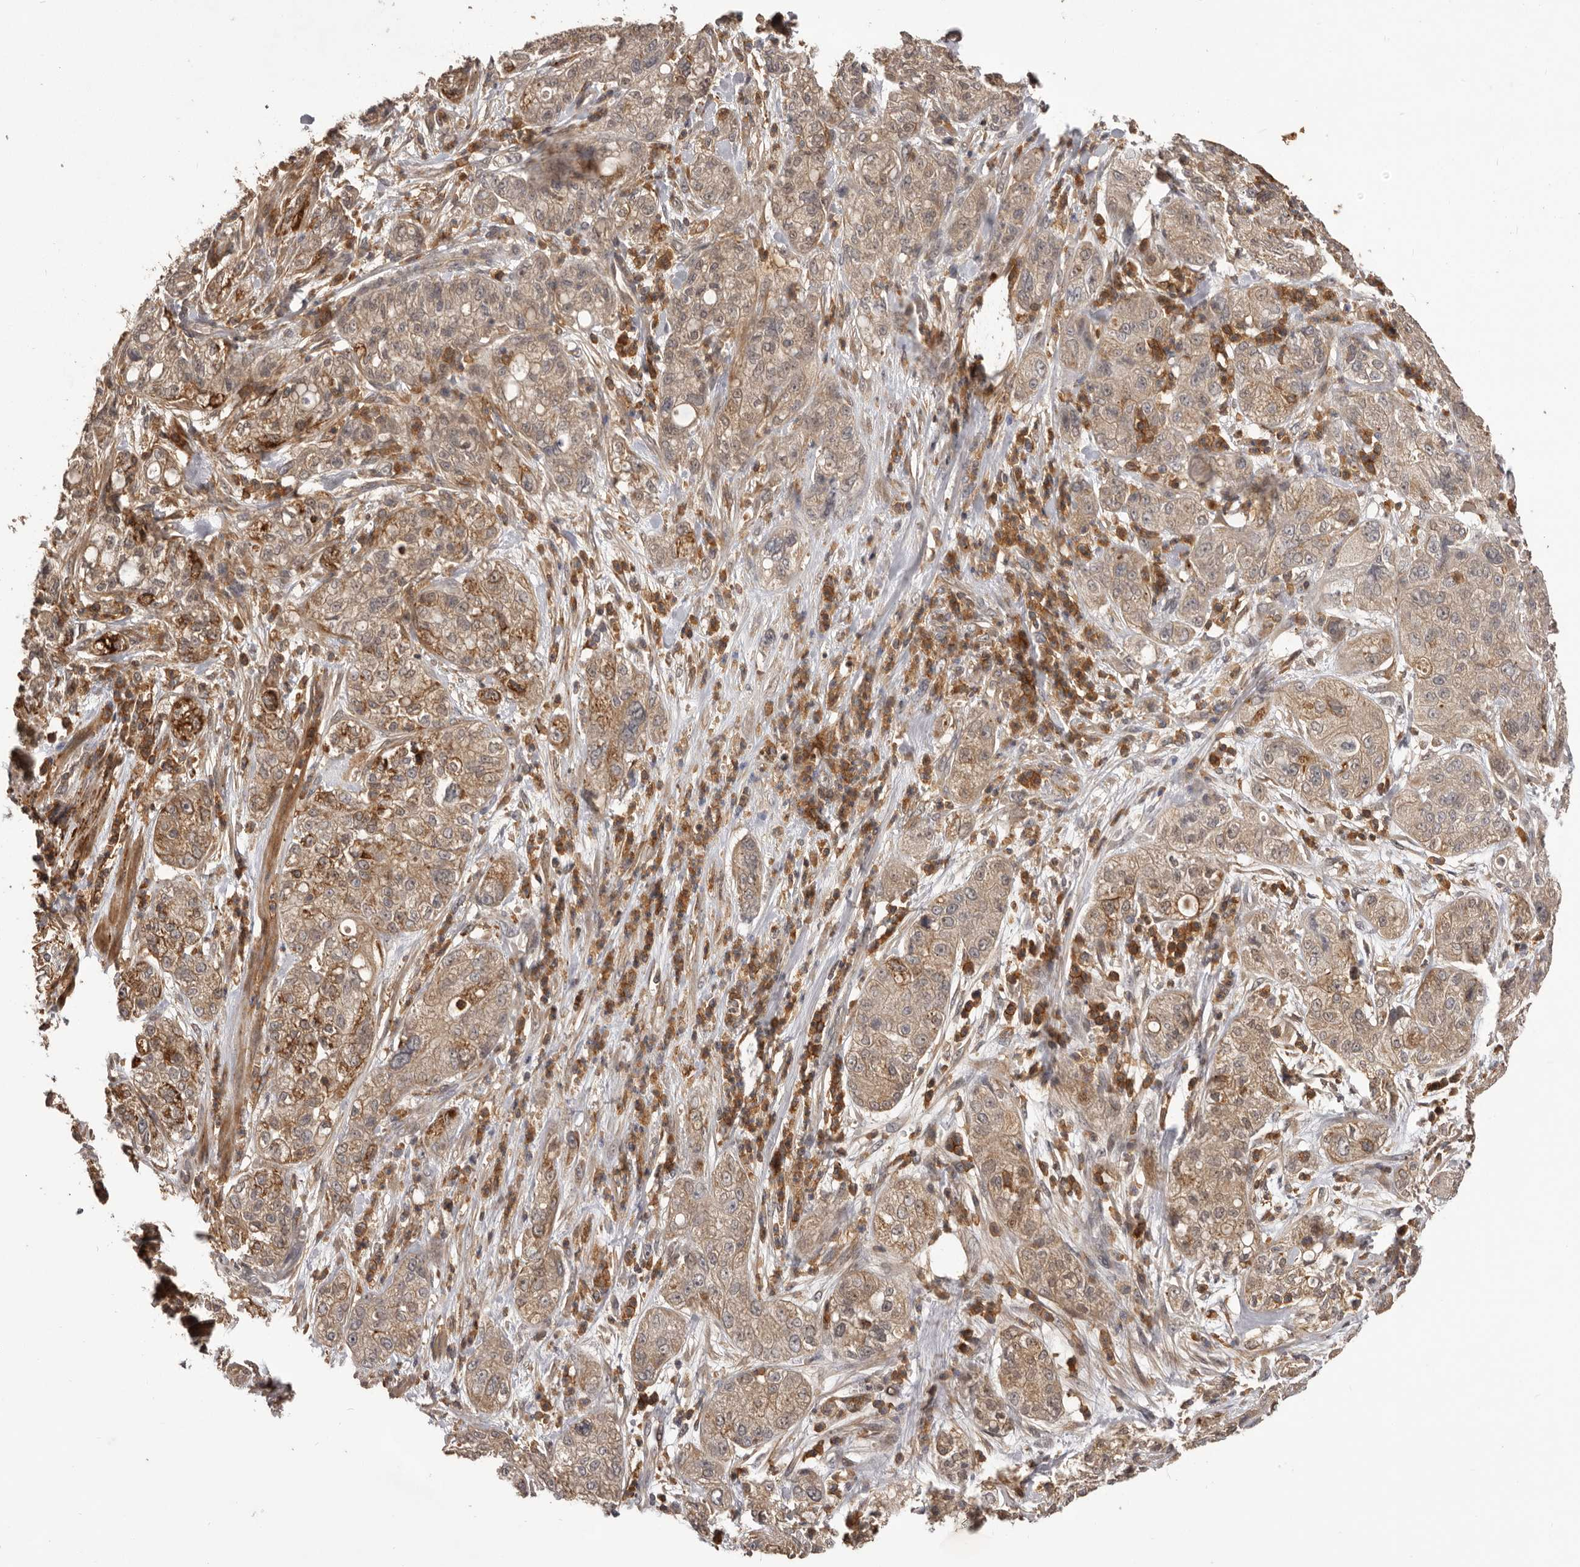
{"staining": {"intensity": "moderate", "quantity": ">75%", "location": "cytoplasmic/membranous"}, "tissue": "pancreatic cancer", "cell_type": "Tumor cells", "image_type": "cancer", "snomed": [{"axis": "morphology", "description": "Adenocarcinoma, NOS"}, {"axis": "topography", "description": "Pancreas"}], "caption": "There is medium levels of moderate cytoplasmic/membranous staining in tumor cells of pancreatic adenocarcinoma, as demonstrated by immunohistochemical staining (brown color).", "gene": "GLIPR2", "patient": {"sex": "female", "age": 78}}